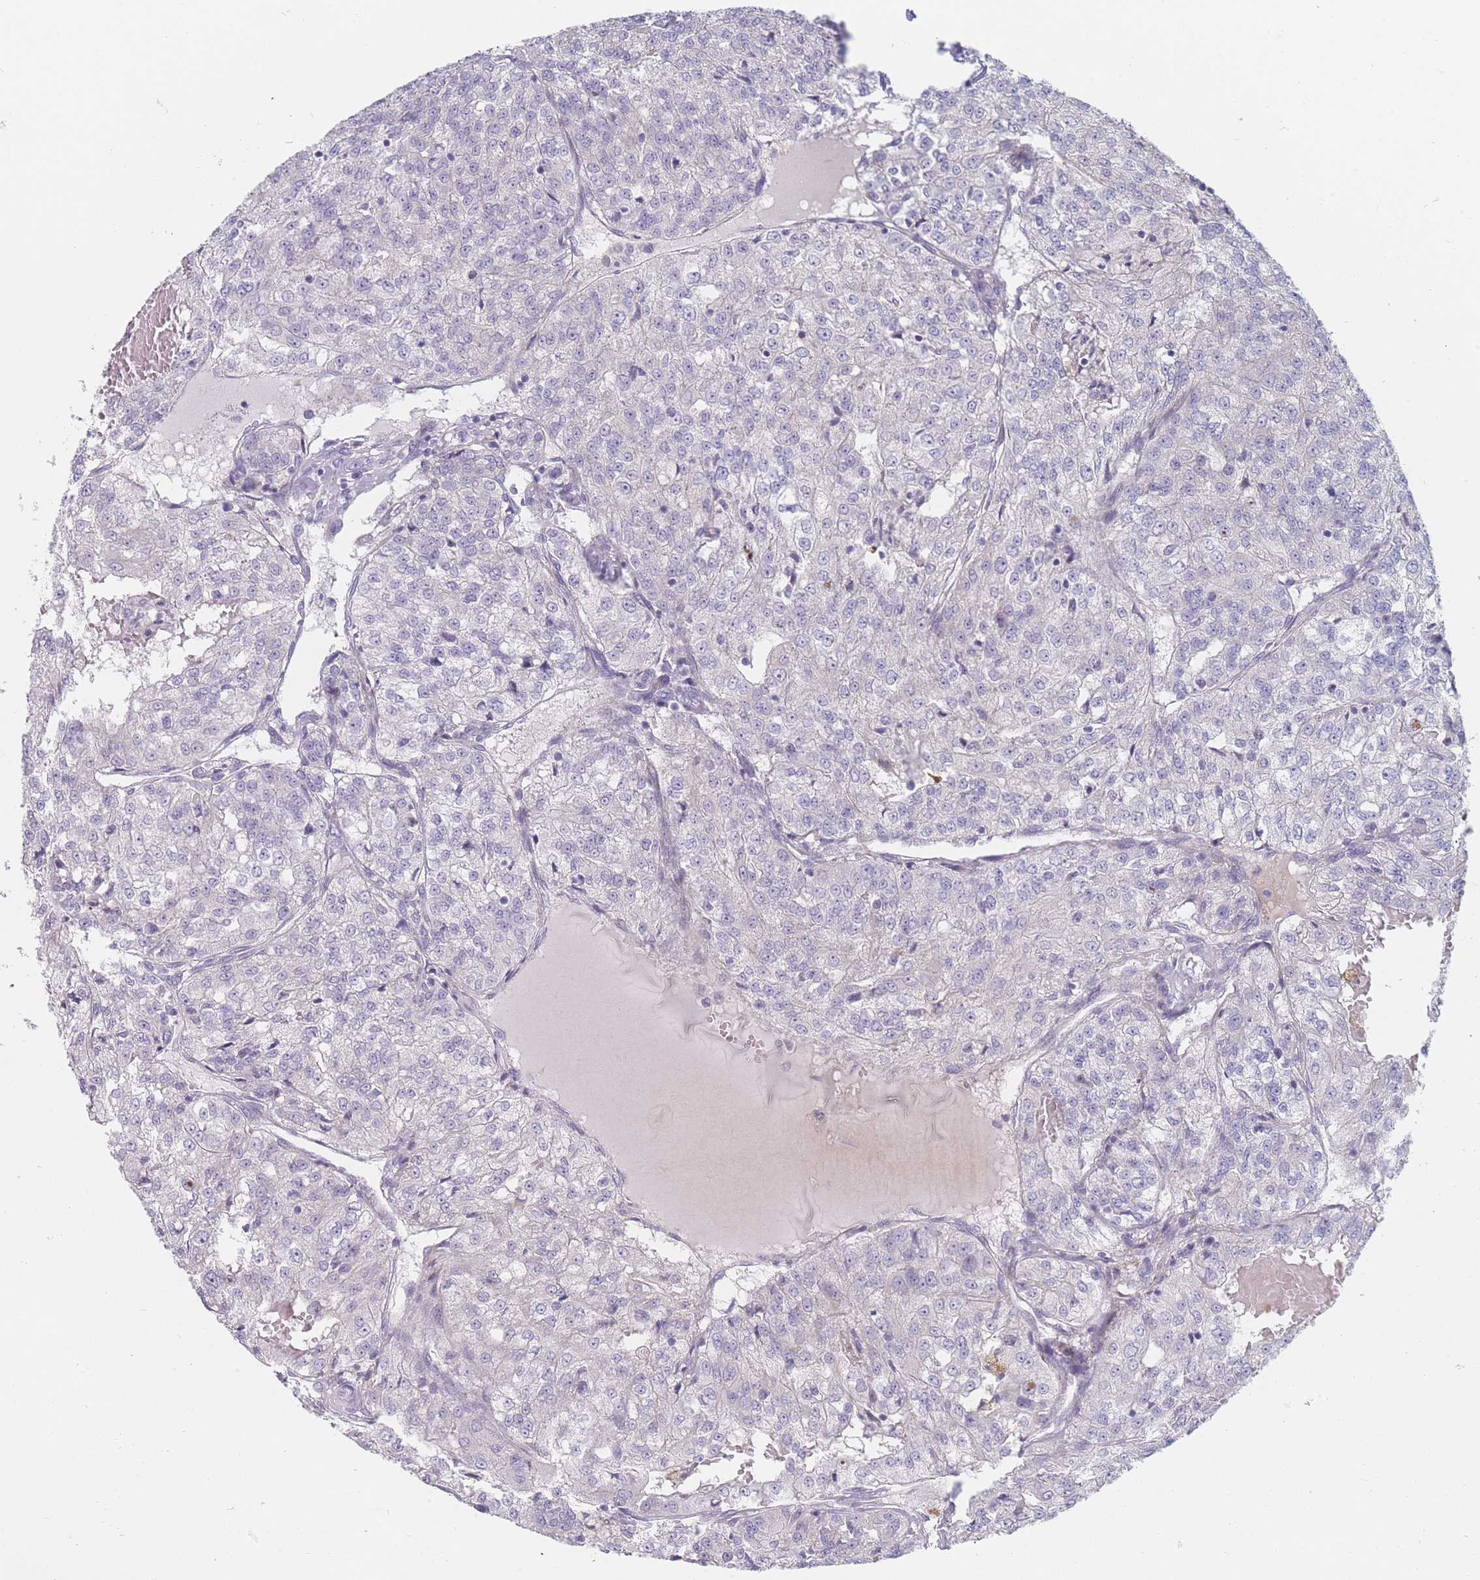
{"staining": {"intensity": "negative", "quantity": "none", "location": "none"}, "tissue": "renal cancer", "cell_type": "Tumor cells", "image_type": "cancer", "snomed": [{"axis": "morphology", "description": "Adenocarcinoma, NOS"}, {"axis": "topography", "description": "Kidney"}], "caption": "Renal cancer (adenocarcinoma) was stained to show a protein in brown. There is no significant expression in tumor cells. (Immunohistochemistry, brightfield microscopy, high magnification).", "gene": "SPATS1", "patient": {"sex": "female", "age": 63}}